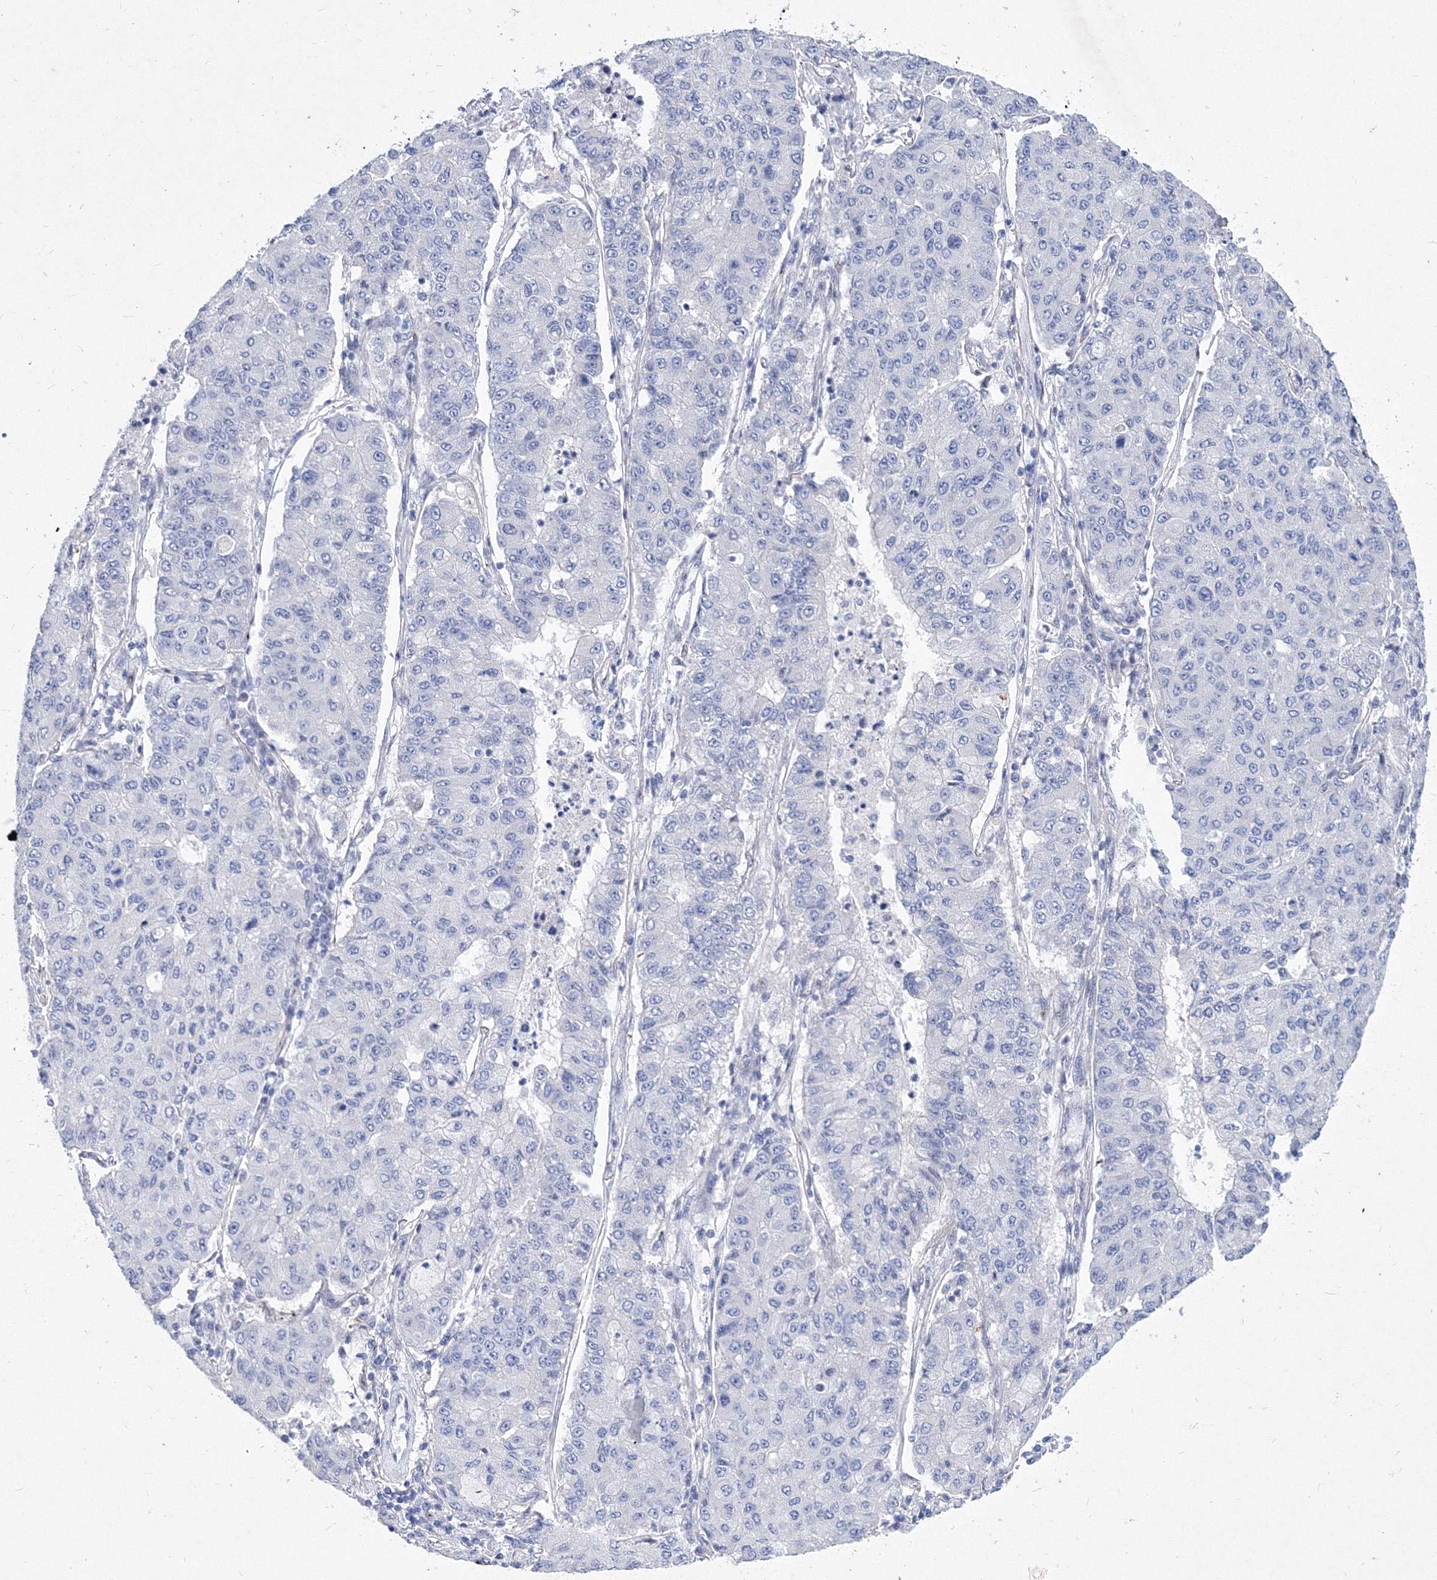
{"staining": {"intensity": "negative", "quantity": "none", "location": "none"}, "tissue": "lung cancer", "cell_type": "Tumor cells", "image_type": "cancer", "snomed": [{"axis": "morphology", "description": "Squamous cell carcinoma, NOS"}, {"axis": "topography", "description": "Lung"}], "caption": "Protein analysis of lung squamous cell carcinoma reveals no significant staining in tumor cells.", "gene": "GPN1", "patient": {"sex": "male", "age": 74}}